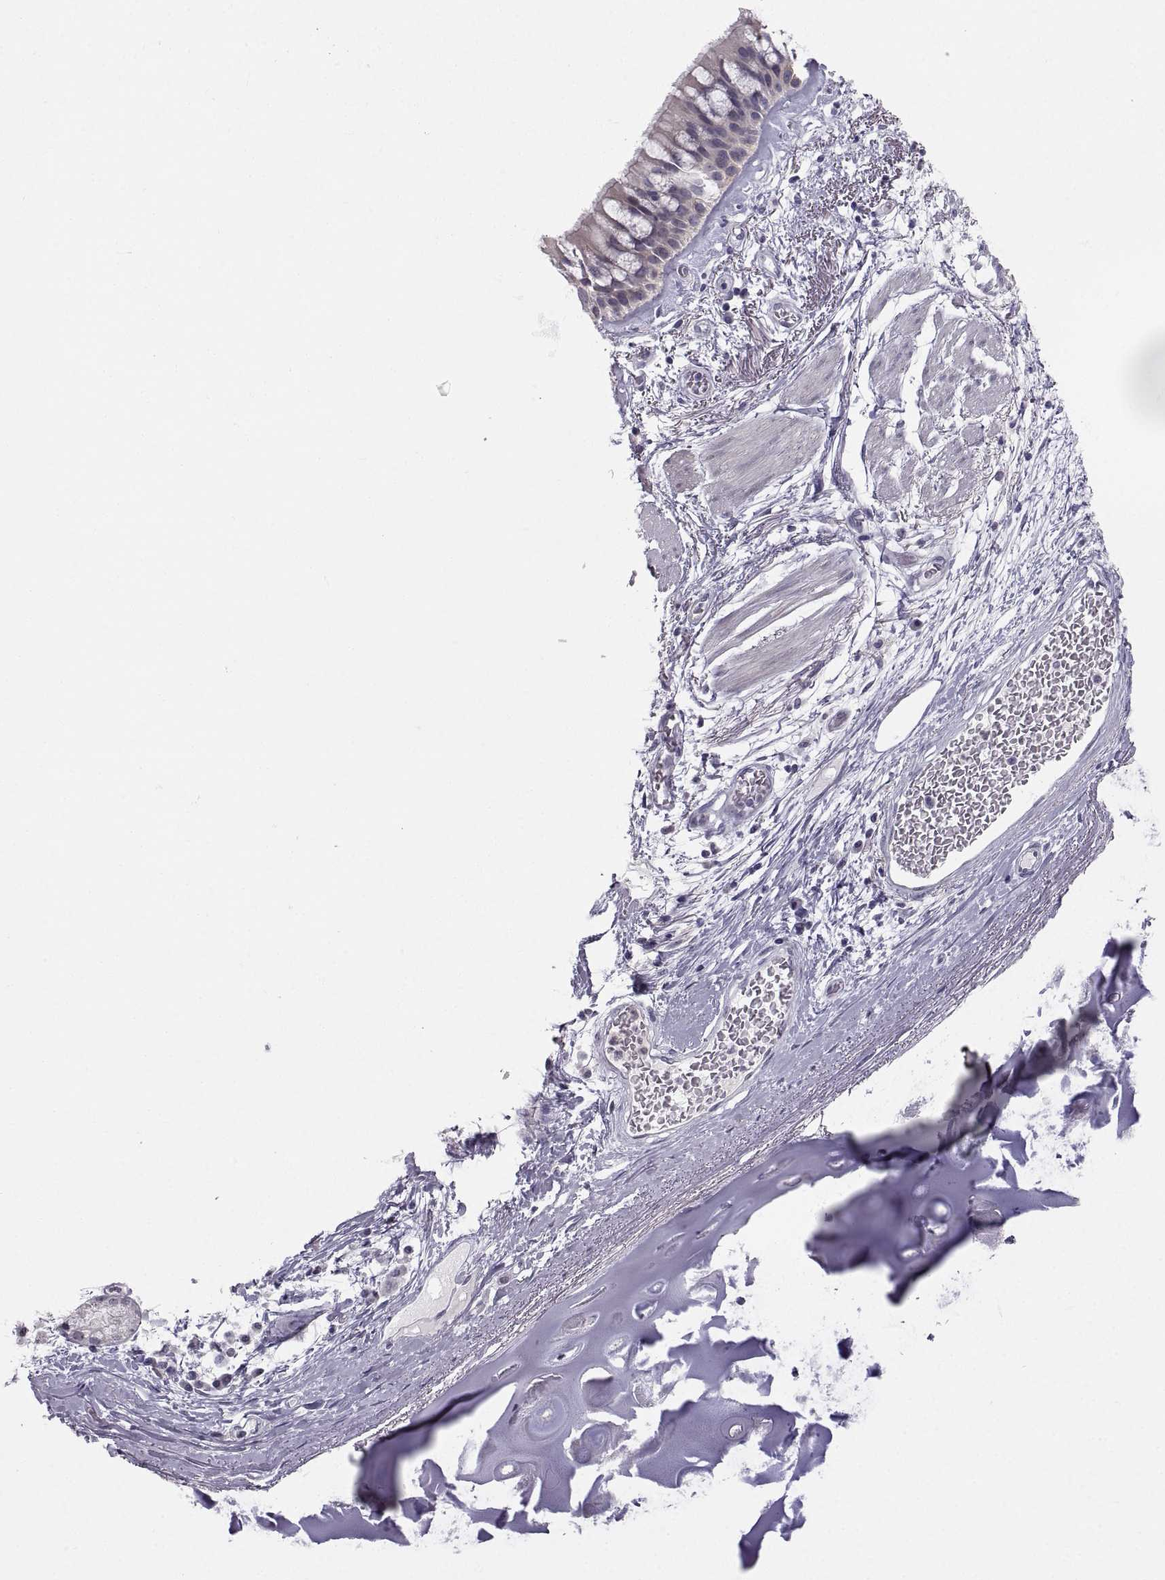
{"staining": {"intensity": "negative", "quantity": "none", "location": "none"}, "tissue": "bronchus", "cell_type": "Respiratory epithelial cells", "image_type": "normal", "snomed": [{"axis": "morphology", "description": "Normal tissue, NOS"}, {"axis": "topography", "description": "Bronchus"}, {"axis": "topography", "description": "Lung"}], "caption": "The micrograph exhibits no significant positivity in respiratory epithelial cells of bronchus.", "gene": "ZNF185", "patient": {"sex": "female", "age": 57}}